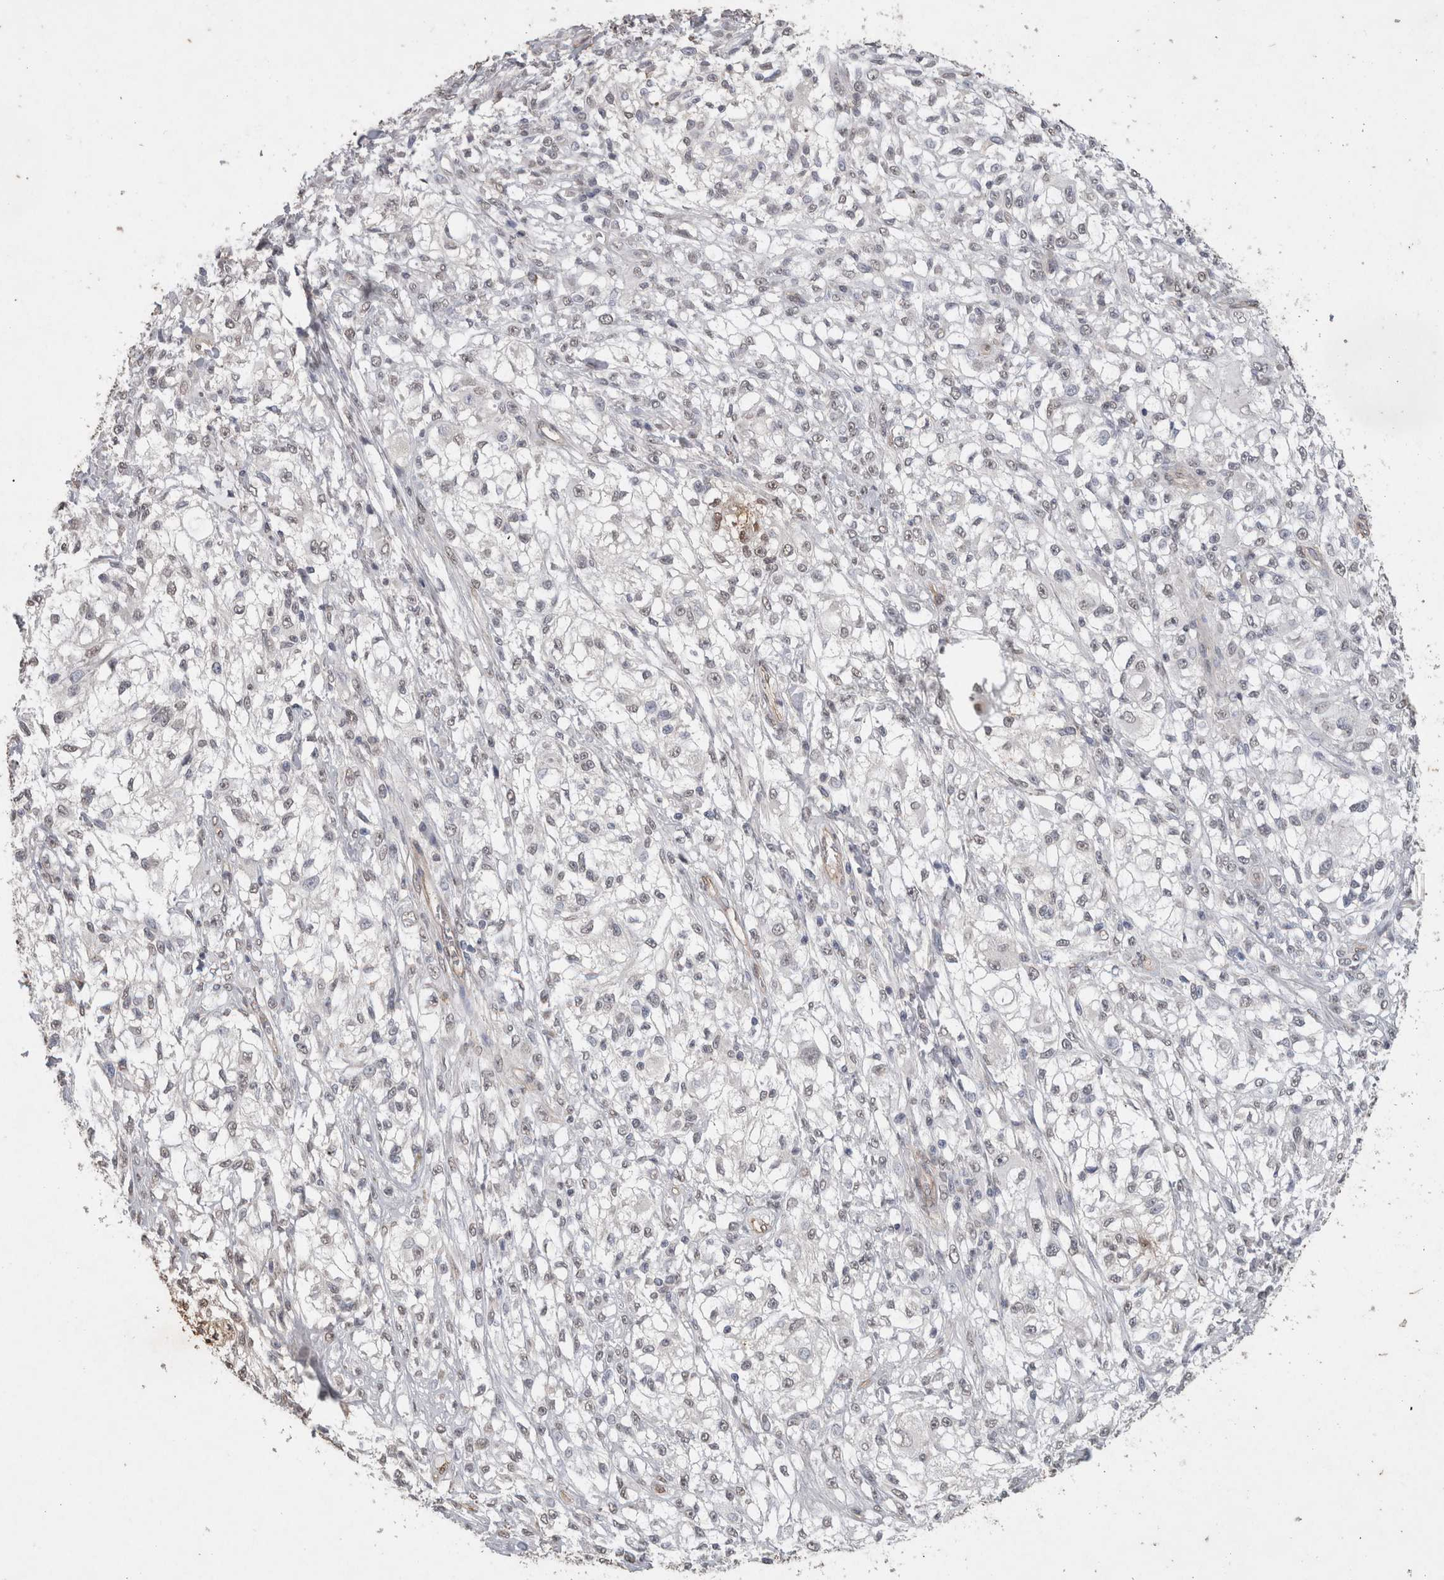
{"staining": {"intensity": "negative", "quantity": "none", "location": "none"}, "tissue": "melanoma", "cell_type": "Tumor cells", "image_type": "cancer", "snomed": [{"axis": "morphology", "description": "Malignant melanoma, NOS"}, {"axis": "topography", "description": "Skin of head"}], "caption": "Human melanoma stained for a protein using IHC reveals no expression in tumor cells.", "gene": "RECK", "patient": {"sex": "male", "age": 83}}